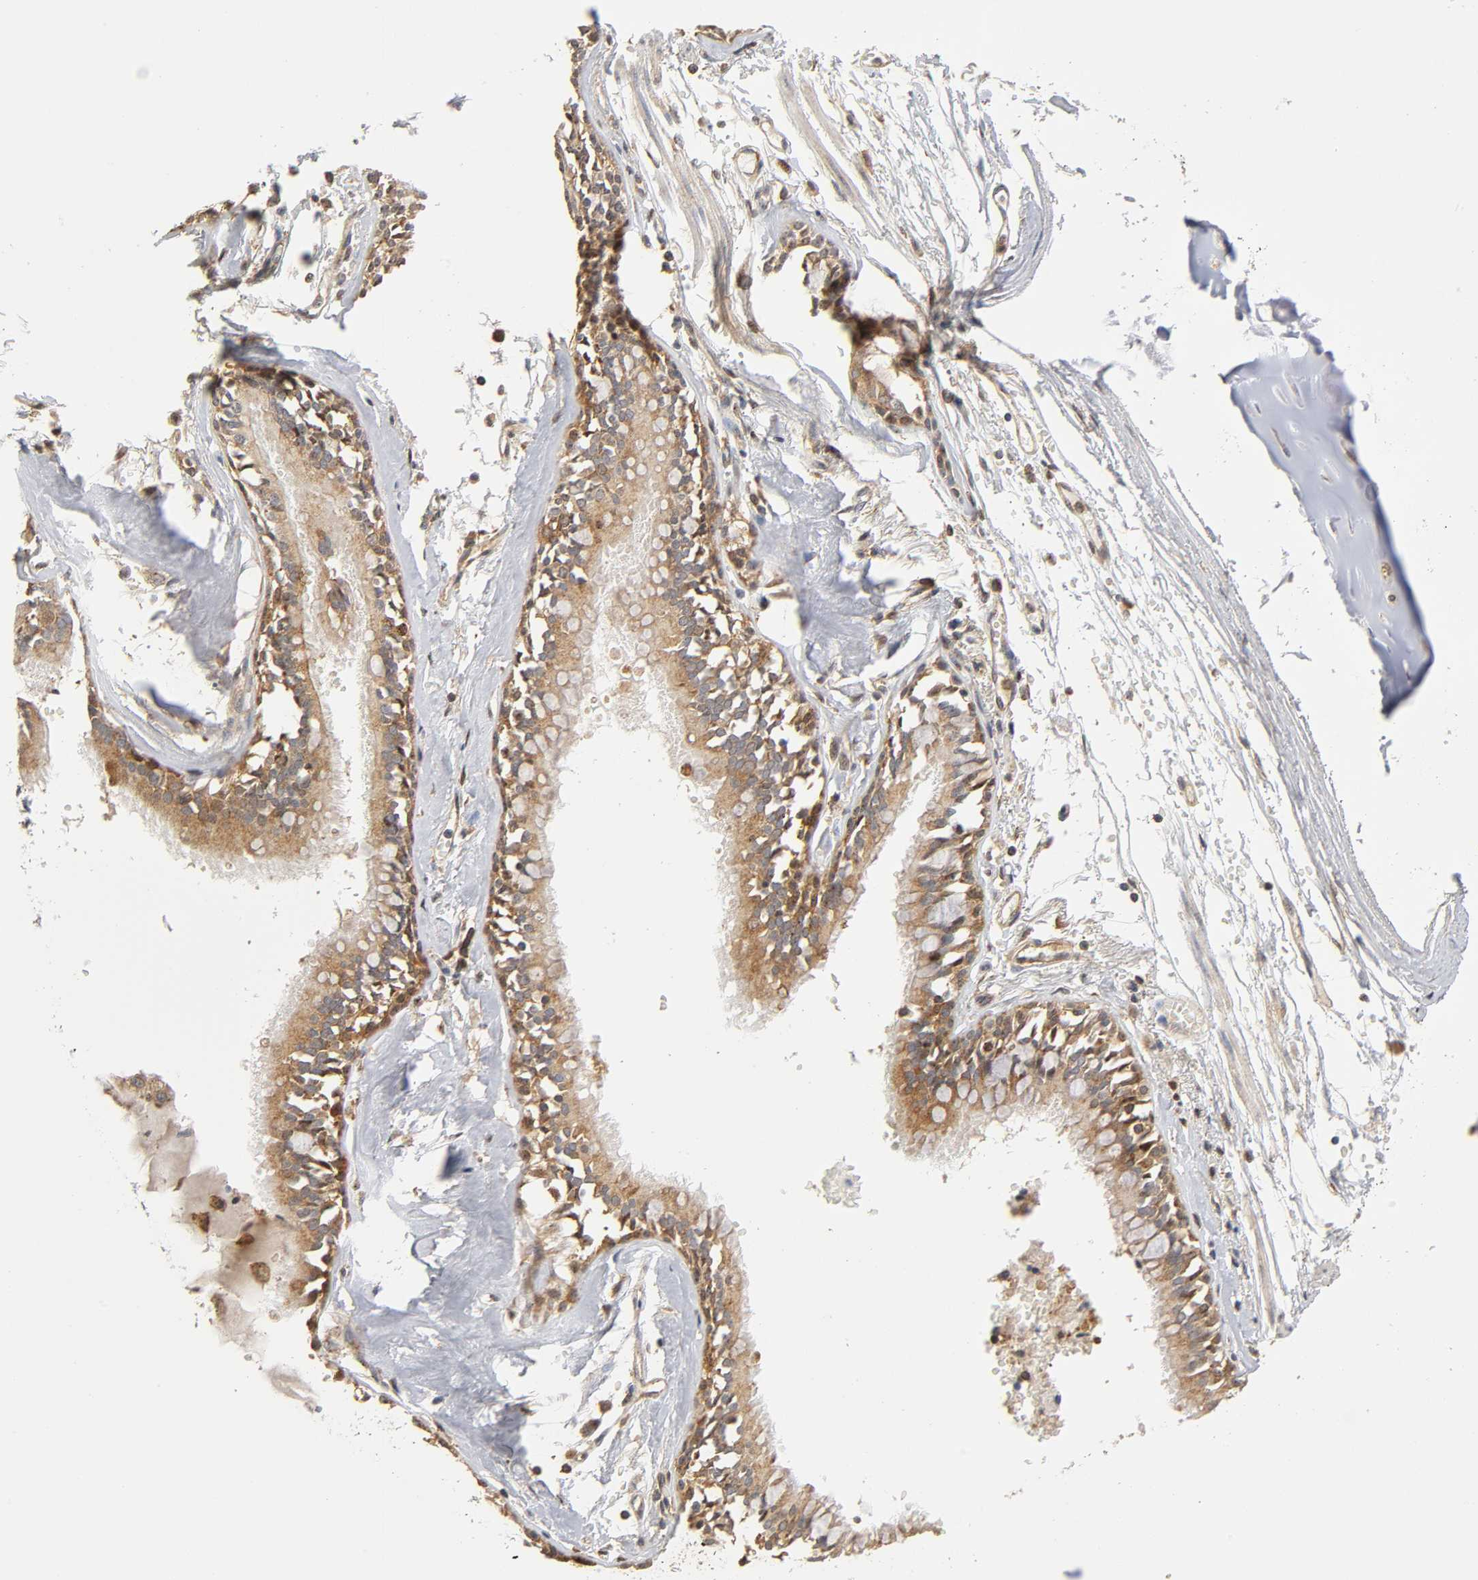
{"staining": {"intensity": "strong", "quantity": ">75%", "location": "cytoplasmic/membranous"}, "tissue": "bronchus", "cell_type": "Respiratory epithelial cells", "image_type": "normal", "snomed": [{"axis": "morphology", "description": "Normal tissue, NOS"}, {"axis": "topography", "description": "Bronchus"}, {"axis": "topography", "description": "Lung"}], "caption": "A high-resolution image shows immunohistochemistry staining of unremarkable bronchus, which displays strong cytoplasmic/membranous staining in approximately >75% of respiratory epithelial cells.", "gene": "PAFAH1B1", "patient": {"sex": "female", "age": 56}}